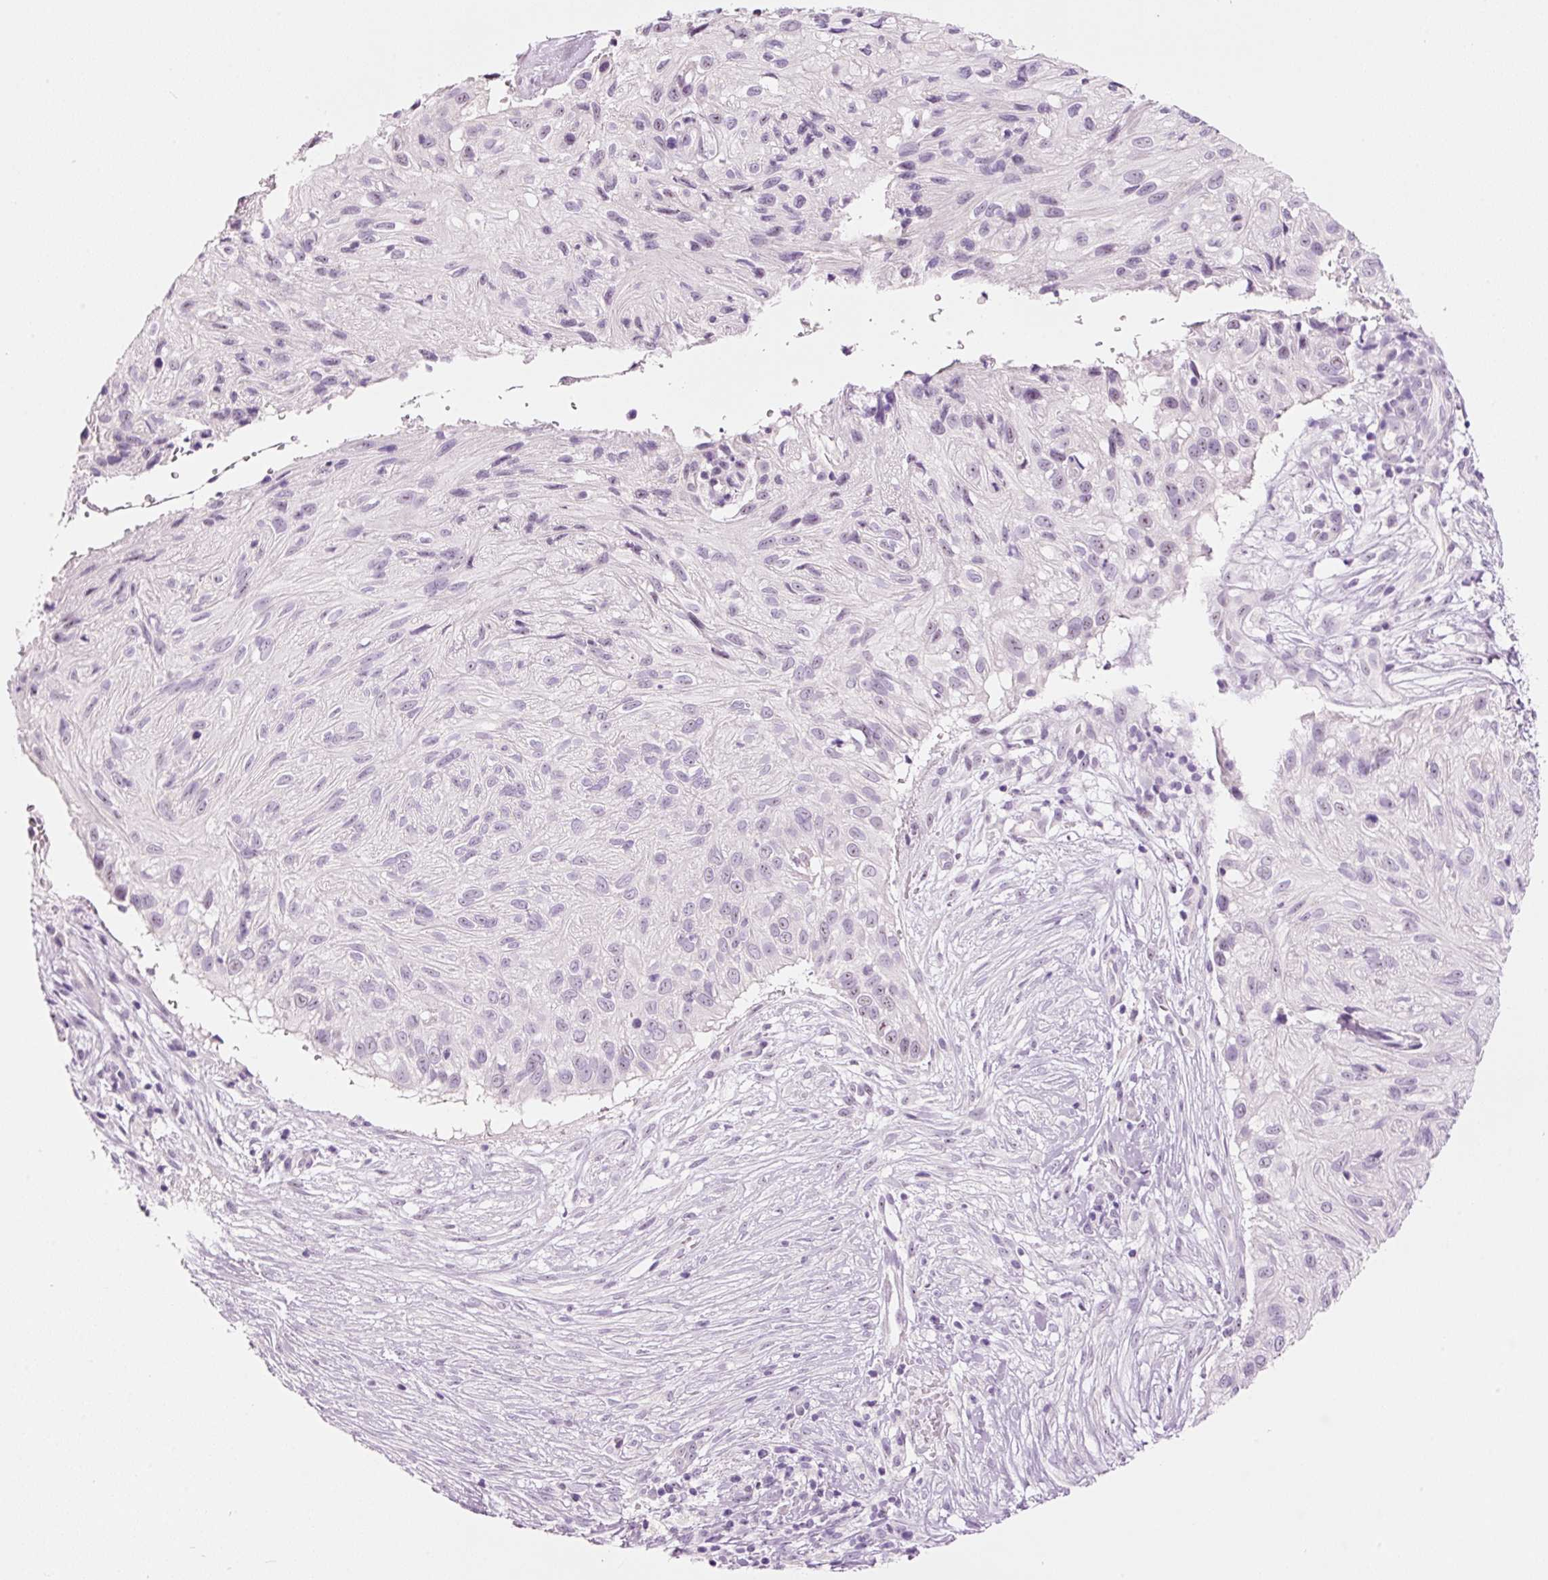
{"staining": {"intensity": "negative", "quantity": "none", "location": "none"}, "tissue": "skin cancer", "cell_type": "Tumor cells", "image_type": "cancer", "snomed": [{"axis": "morphology", "description": "Squamous cell carcinoma, NOS"}, {"axis": "topography", "description": "Skin"}], "caption": "This image is of skin cancer (squamous cell carcinoma) stained with immunohistochemistry to label a protein in brown with the nuclei are counter-stained blue. There is no staining in tumor cells. (DAB immunohistochemistry with hematoxylin counter stain).", "gene": "GCG", "patient": {"sex": "male", "age": 82}}